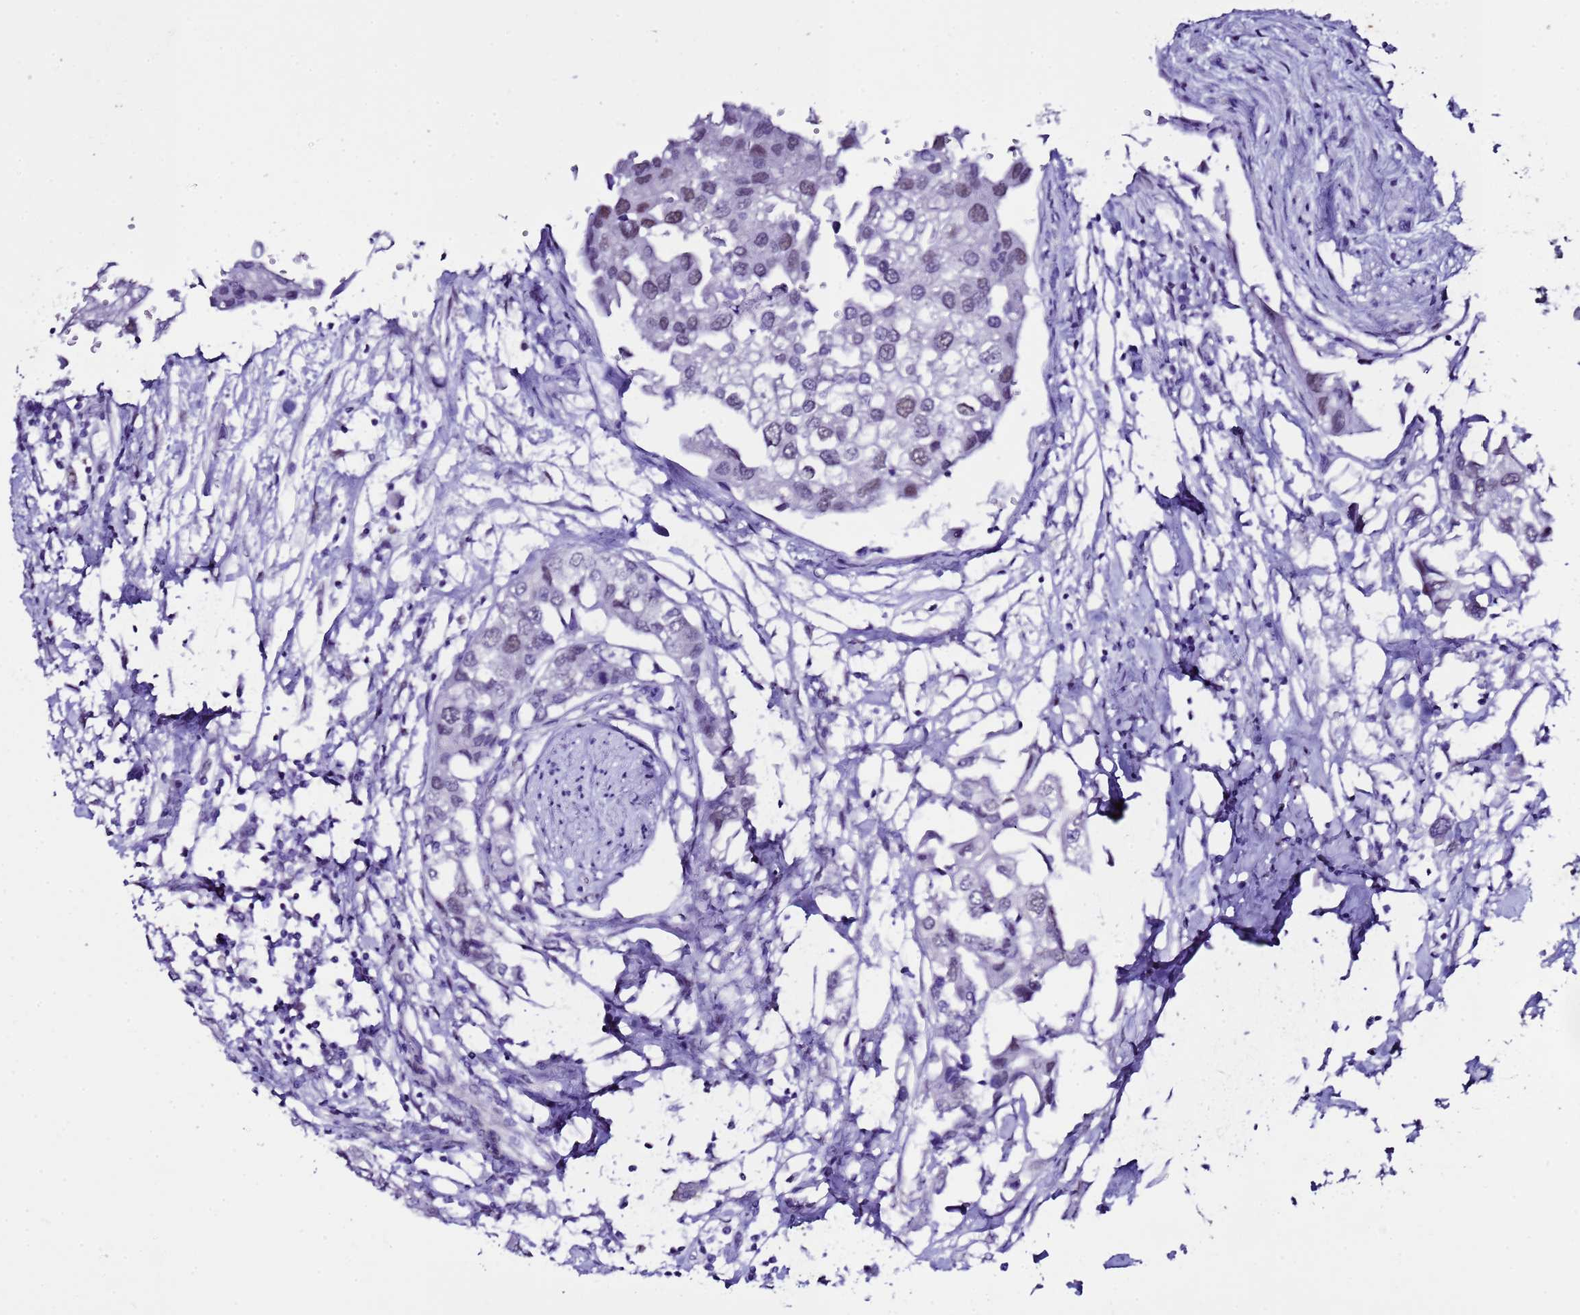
{"staining": {"intensity": "weak", "quantity": "<25%", "location": "nuclear"}, "tissue": "urothelial cancer", "cell_type": "Tumor cells", "image_type": "cancer", "snomed": [{"axis": "morphology", "description": "Urothelial carcinoma, High grade"}, {"axis": "topography", "description": "Urinary bladder"}], "caption": "An image of human urothelial carcinoma (high-grade) is negative for staining in tumor cells.", "gene": "BCL7A", "patient": {"sex": "male", "age": 64}}